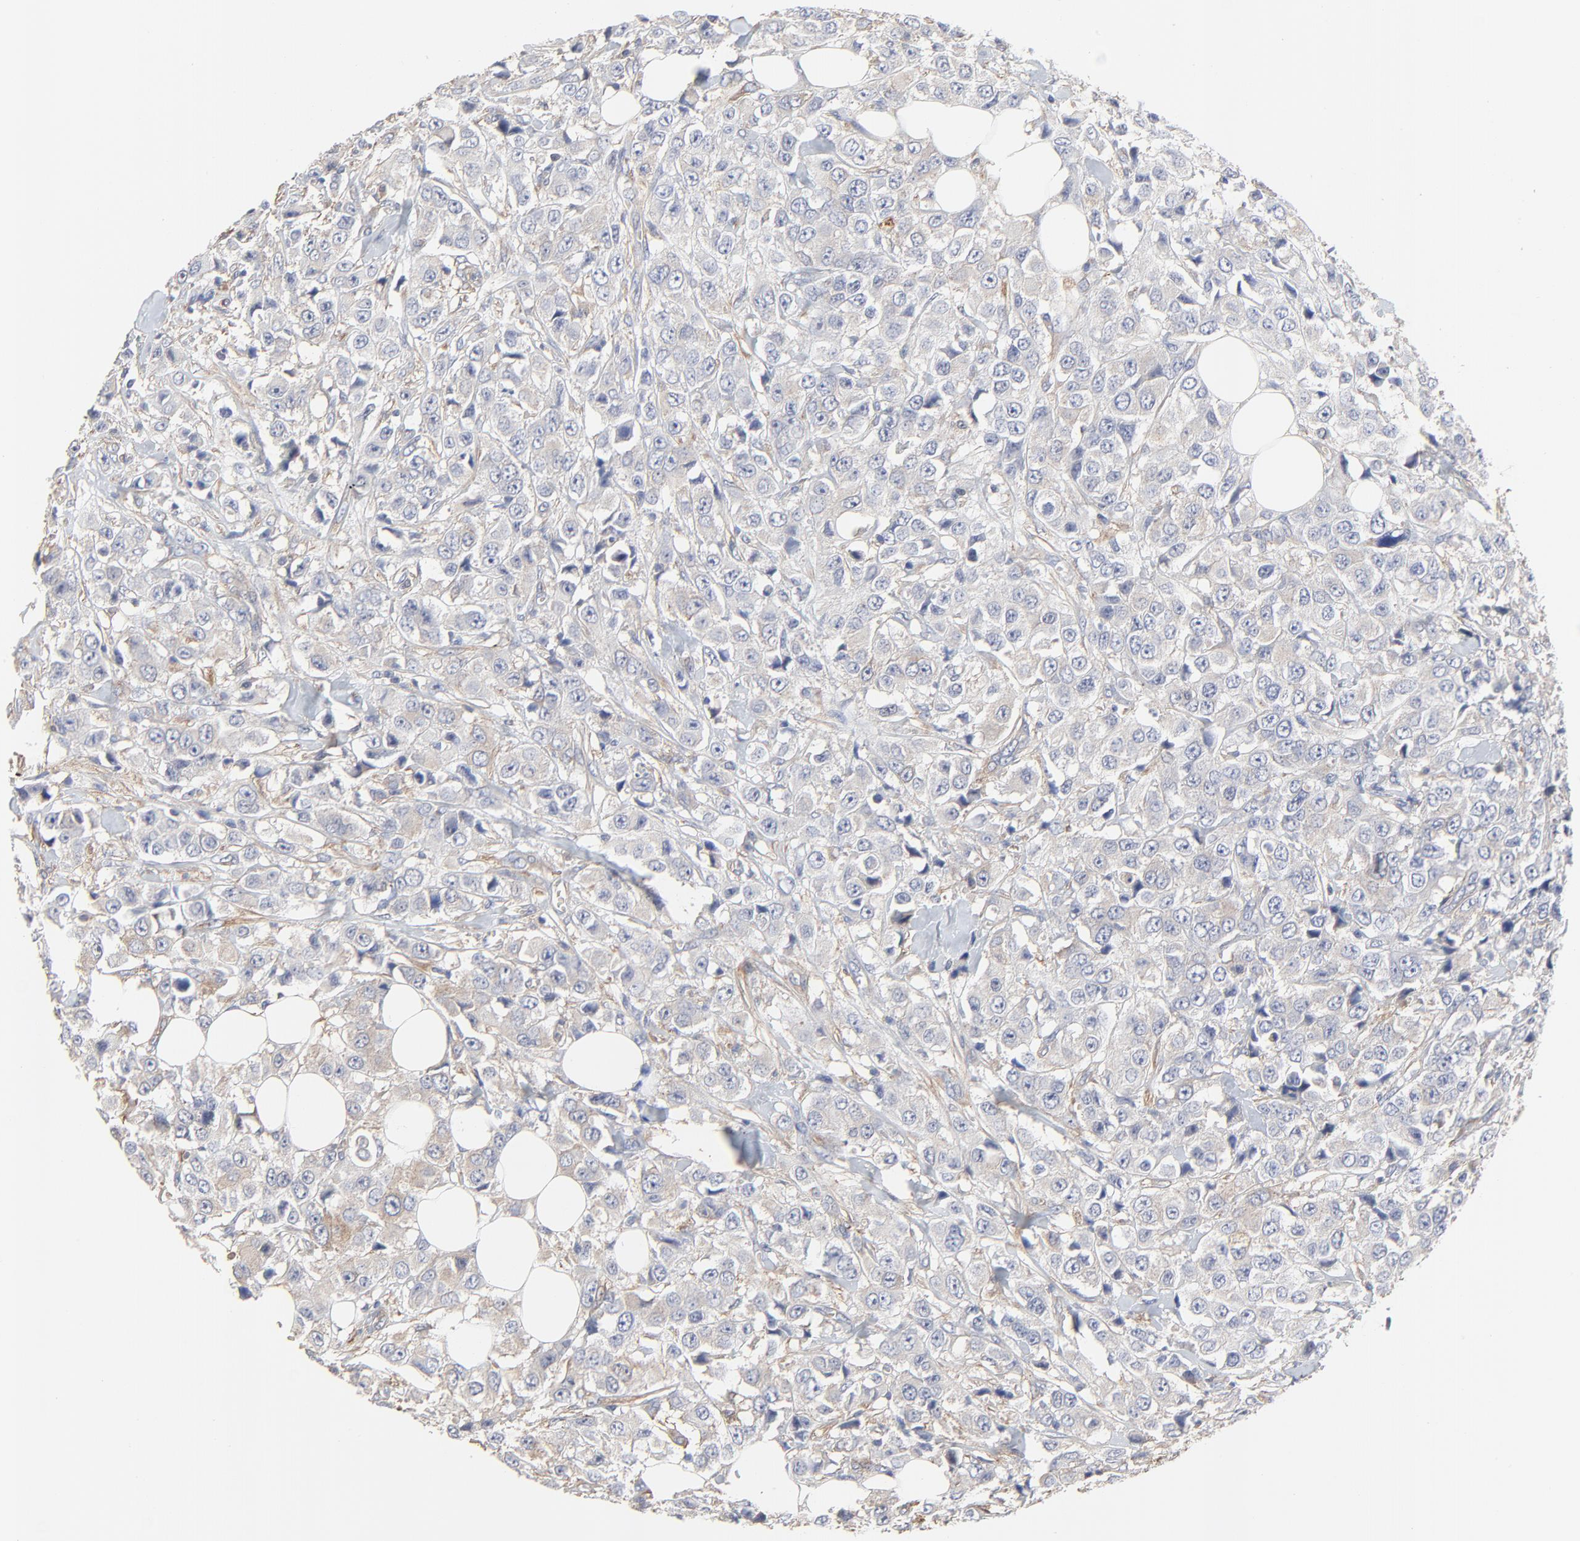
{"staining": {"intensity": "weak", "quantity": ">75%", "location": "cytoplasmic/membranous"}, "tissue": "breast cancer", "cell_type": "Tumor cells", "image_type": "cancer", "snomed": [{"axis": "morphology", "description": "Duct carcinoma"}, {"axis": "topography", "description": "Breast"}], "caption": "This histopathology image reveals intraductal carcinoma (breast) stained with immunohistochemistry (IHC) to label a protein in brown. The cytoplasmic/membranous of tumor cells show weak positivity for the protein. Nuclei are counter-stained blue.", "gene": "NXF3", "patient": {"sex": "female", "age": 58}}